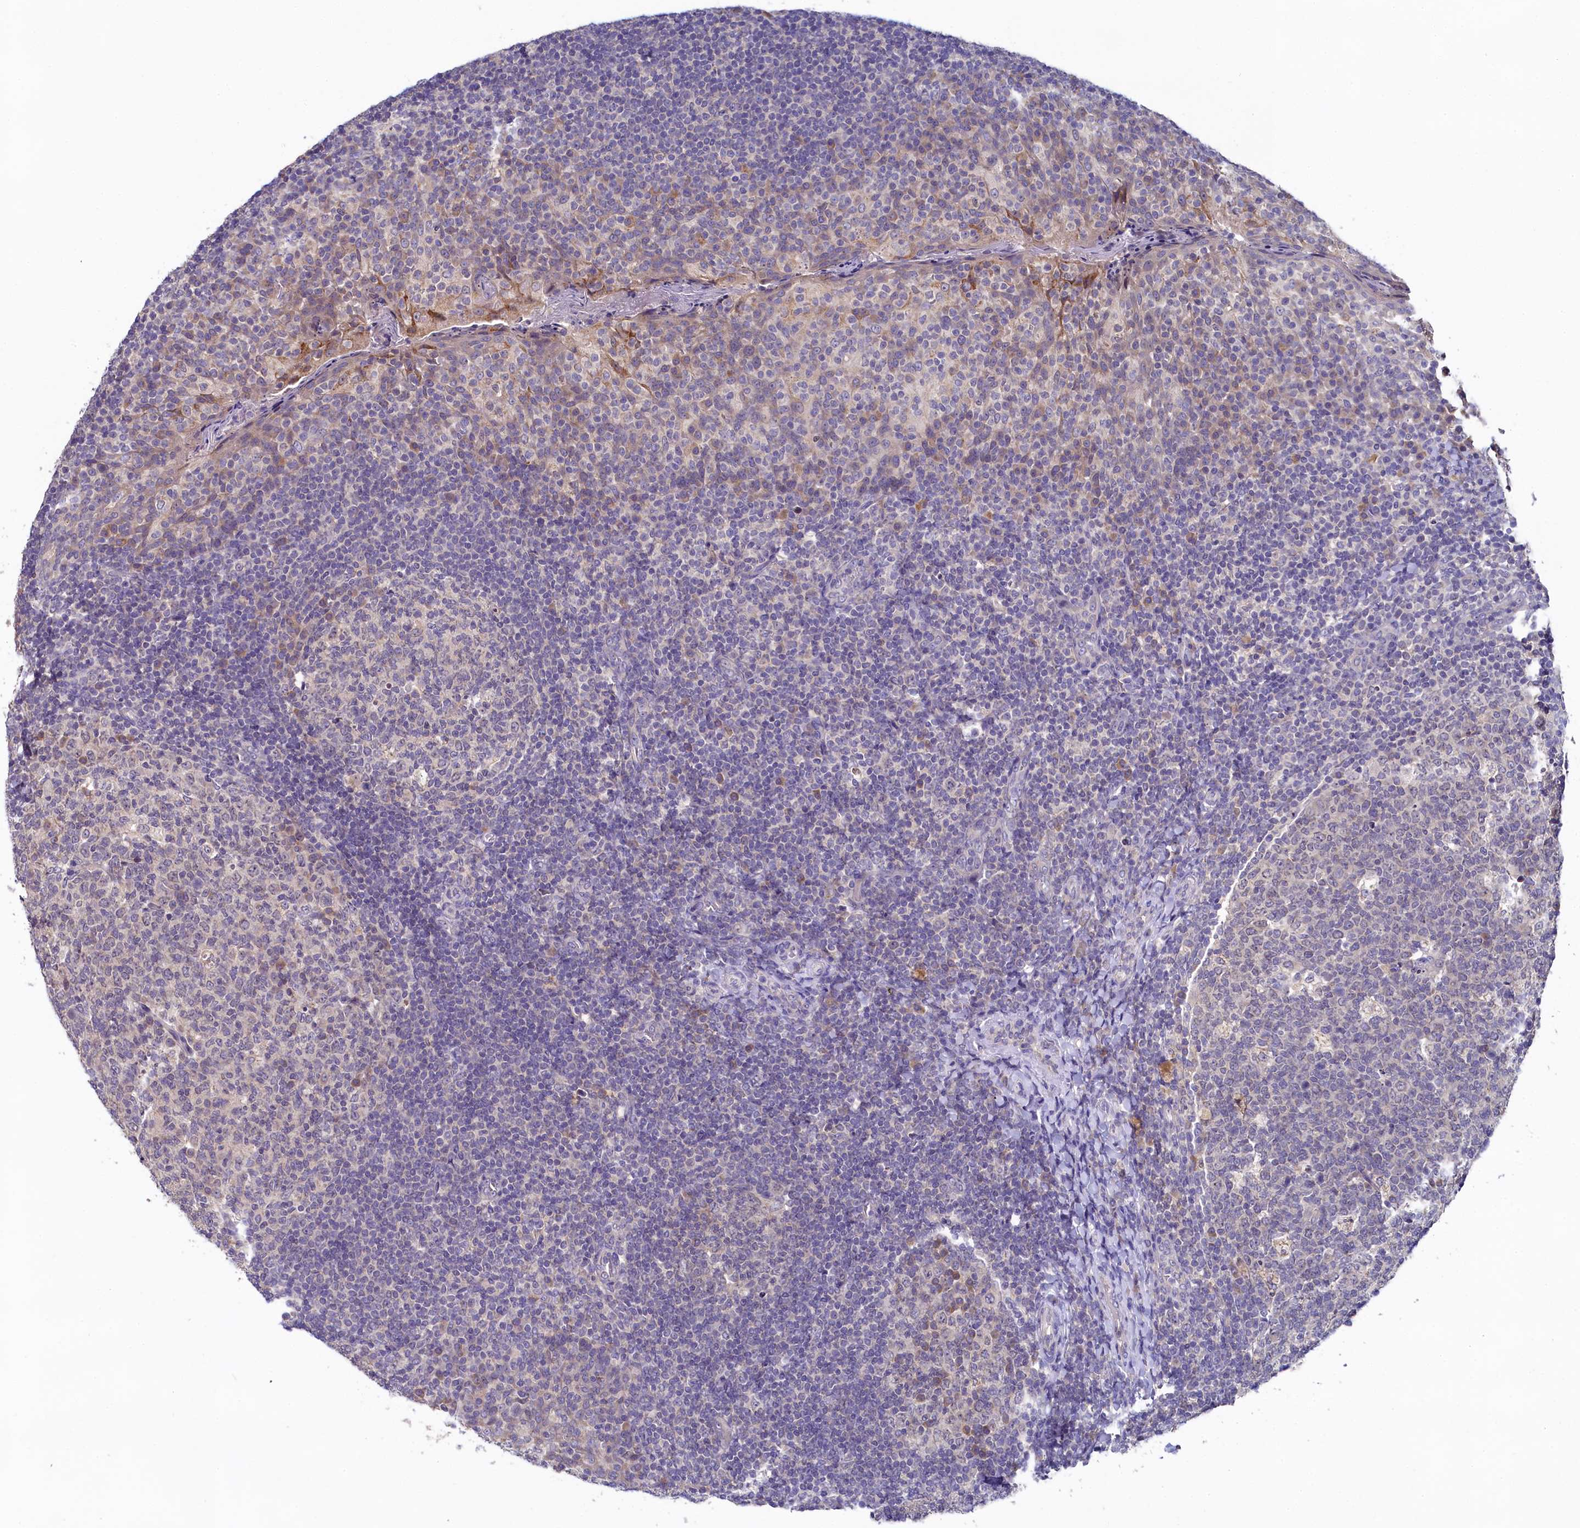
{"staining": {"intensity": "moderate", "quantity": "<25%", "location": "cytoplasmic/membranous"}, "tissue": "tonsil", "cell_type": "Germinal center cells", "image_type": "normal", "snomed": [{"axis": "morphology", "description": "Normal tissue, NOS"}, {"axis": "topography", "description": "Tonsil"}], "caption": "Tonsil stained for a protein exhibits moderate cytoplasmic/membranous positivity in germinal center cells. (DAB (3,3'-diaminobenzidine) IHC, brown staining for protein, blue staining for nuclei).", "gene": "SPINK9", "patient": {"sex": "female", "age": 19}}